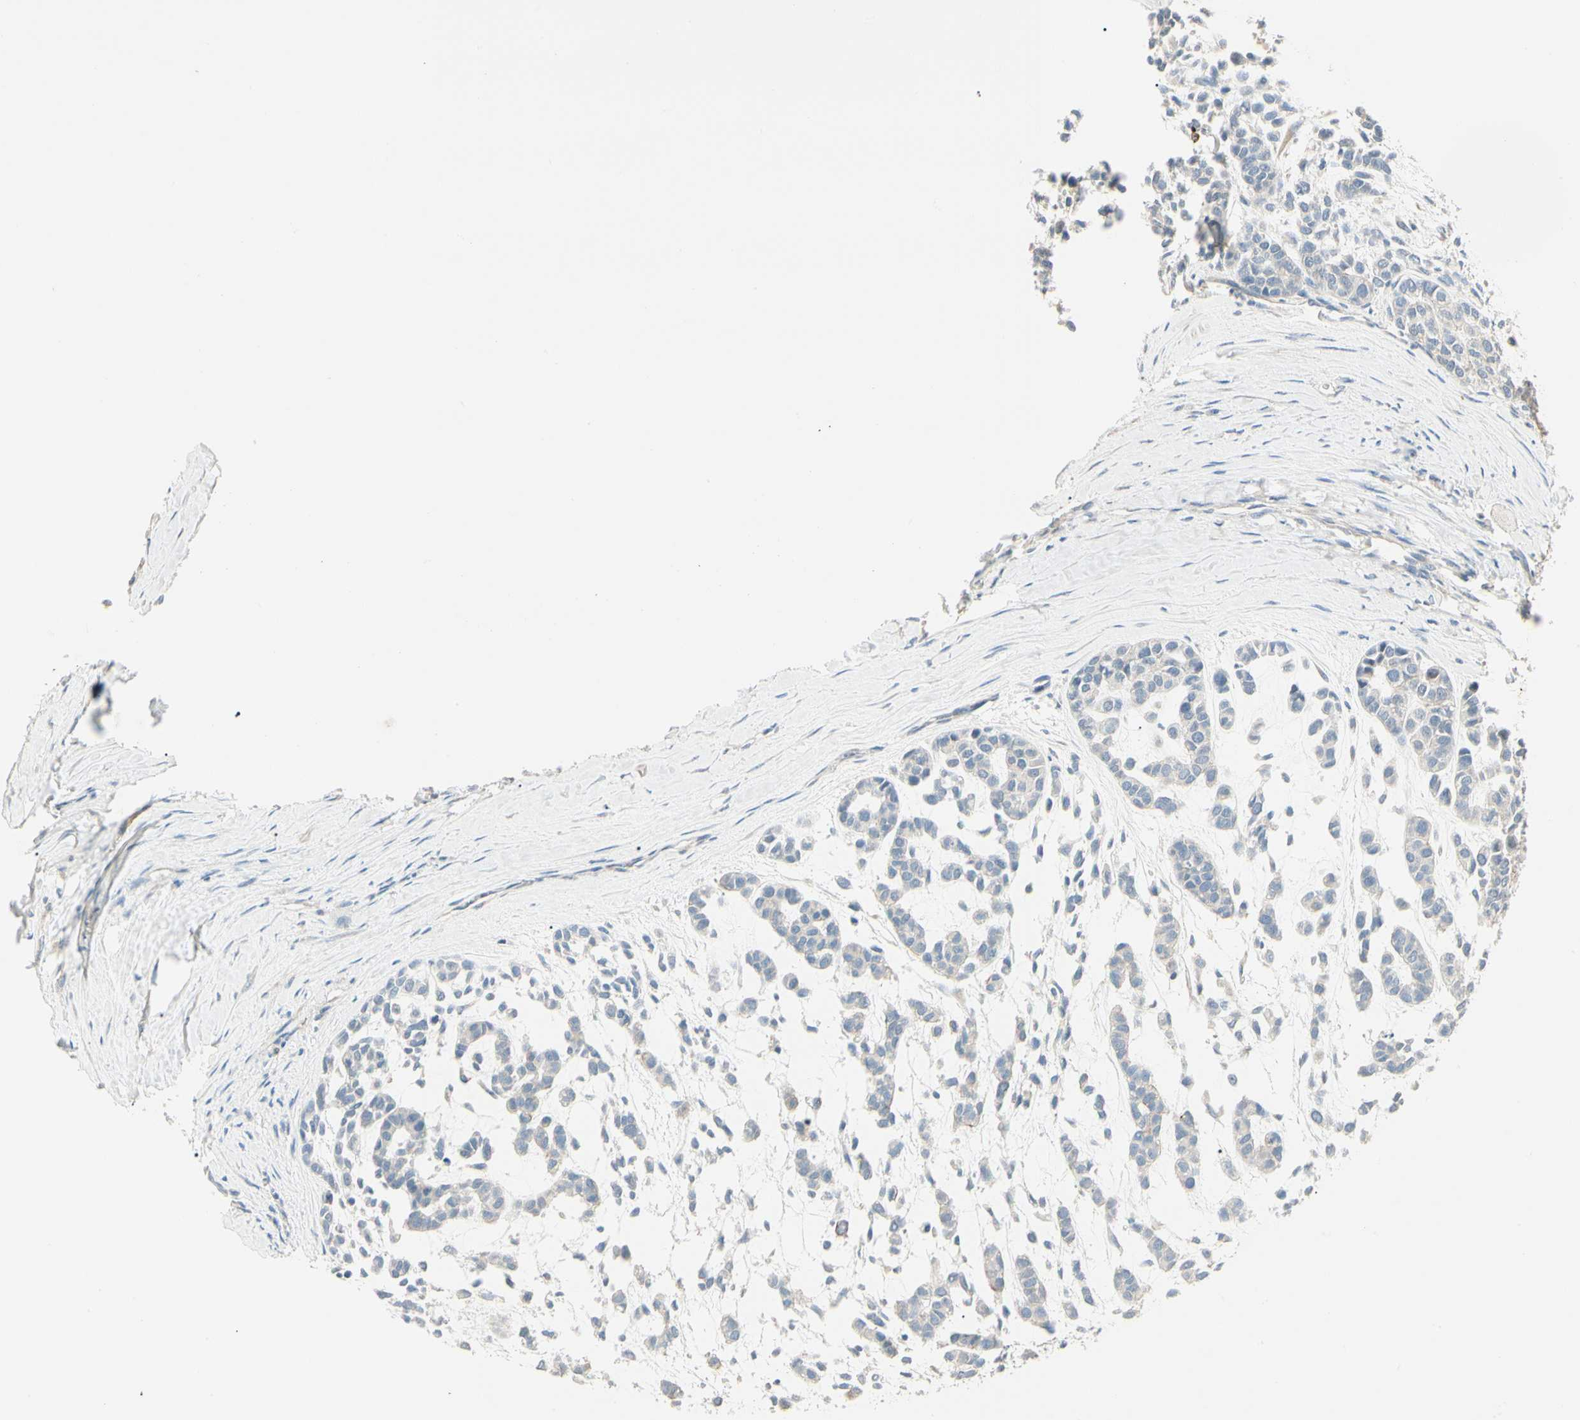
{"staining": {"intensity": "negative", "quantity": "none", "location": "none"}, "tissue": "head and neck cancer", "cell_type": "Tumor cells", "image_type": "cancer", "snomed": [{"axis": "morphology", "description": "Adenocarcinoma, NOS"}, {"axis": "morphology", "description": "Adenoma, NOS"}, {"axis": "topography", "description": "Head-Neck"}], "caption": "High magnification brightfield microscopy of adenoma (head and neck) stained with DAB (3,3'-diaminobenzidine) (brown) and counterstained with hematoxylin (blue): tumor cells show no significant staining.", "gene": "DUSP12", "patient": {"sex": "female", "age": 55}}